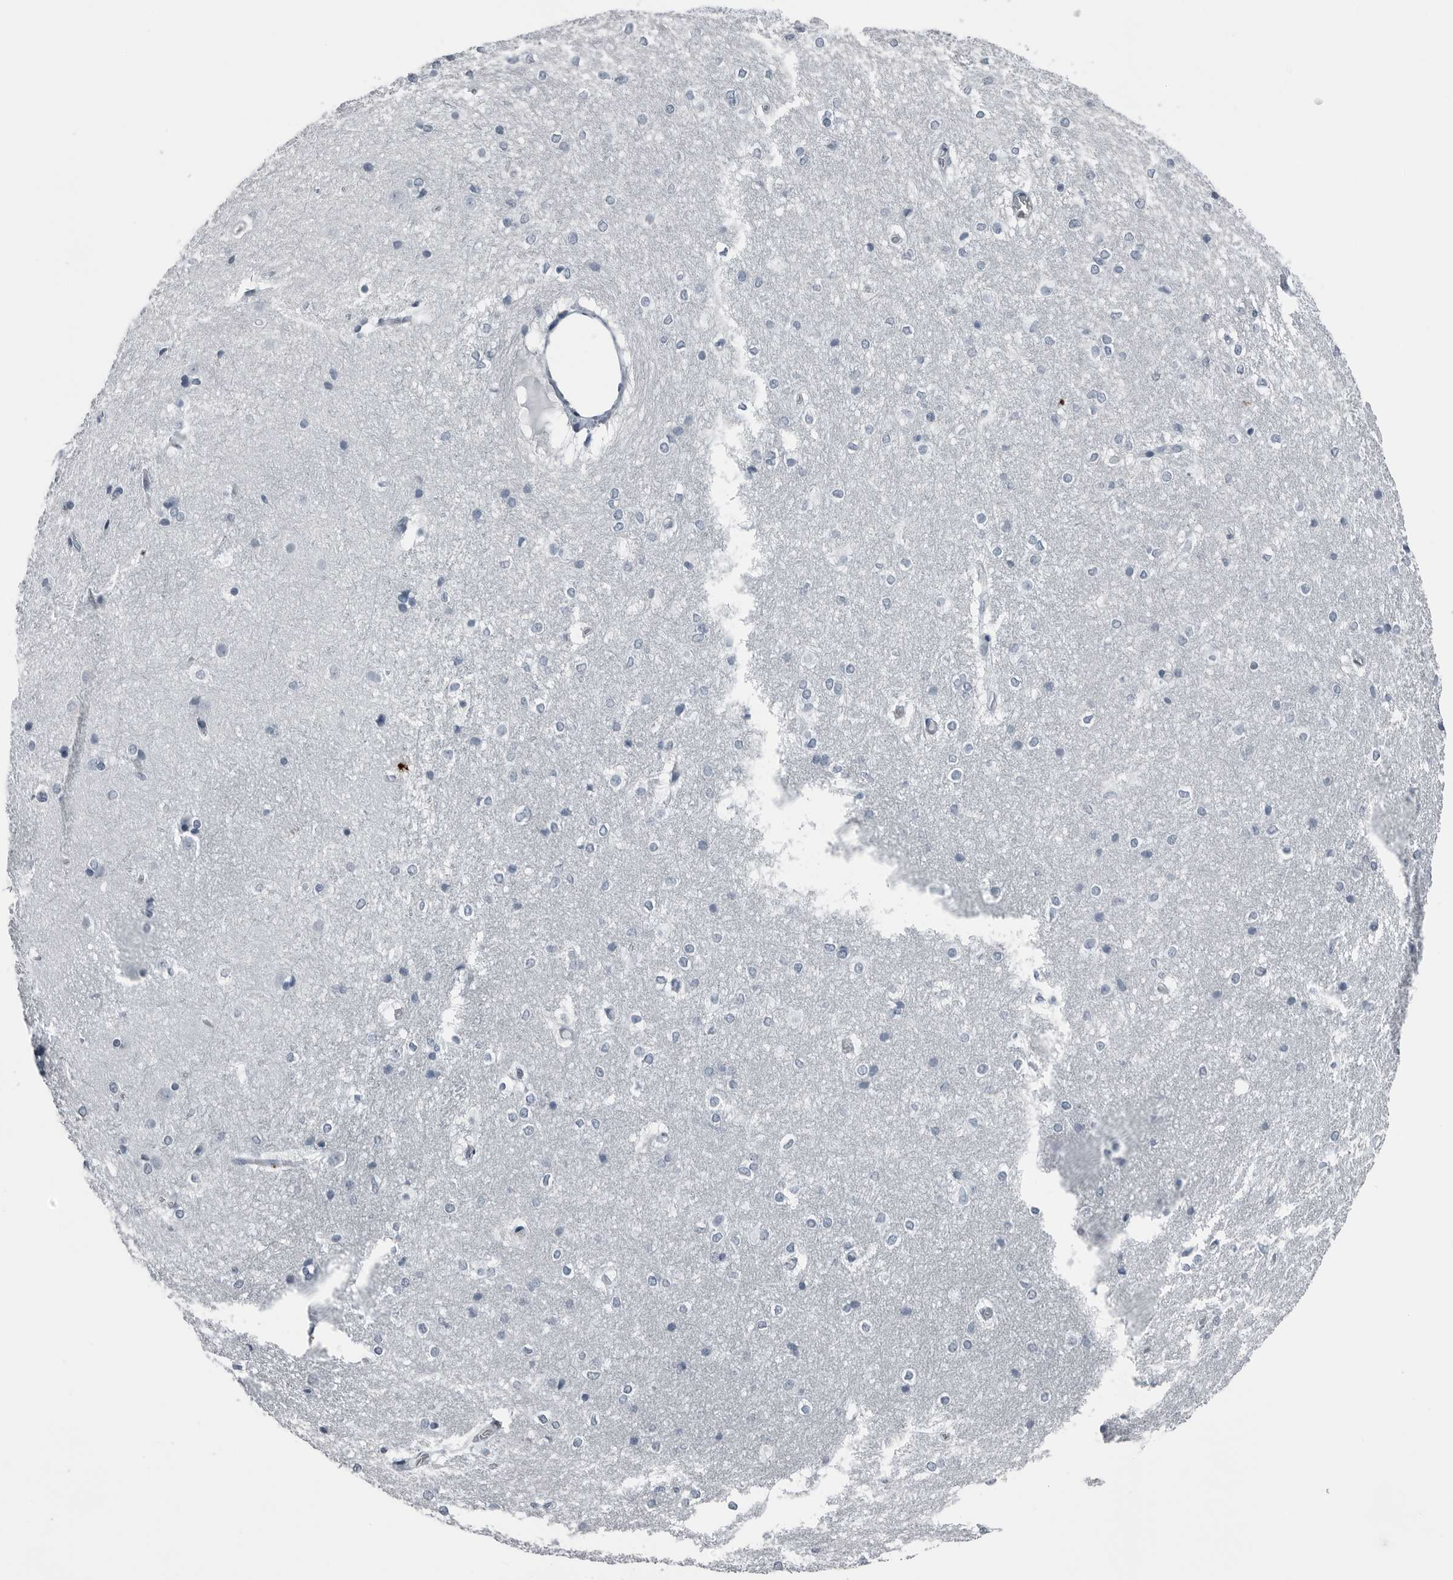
{"staining": {"intensity": "negative", "quantity": "none", "location": "none"}, "tissue": "caudate", "cell_type": "Glial cells", "image_type": "normal", "snomed": [{"axis": "morphology", "description": "Normal tissue, NOS"}, {"axis": "topography", "description": "Lateral ventricle wall"}], "caption": "Immunohistochemistry (IHC) histopathology image of normal caudate: caudate stained with DAB (3,3'-diaminobenzidine) exhibits no significant protein expression in glial cells. (Brightfield microscopy of DAB immunohistochemistry (IHC) at high magnification).", "gene": "SPINK1", "patient": {"sex": "female", "age": 19}}